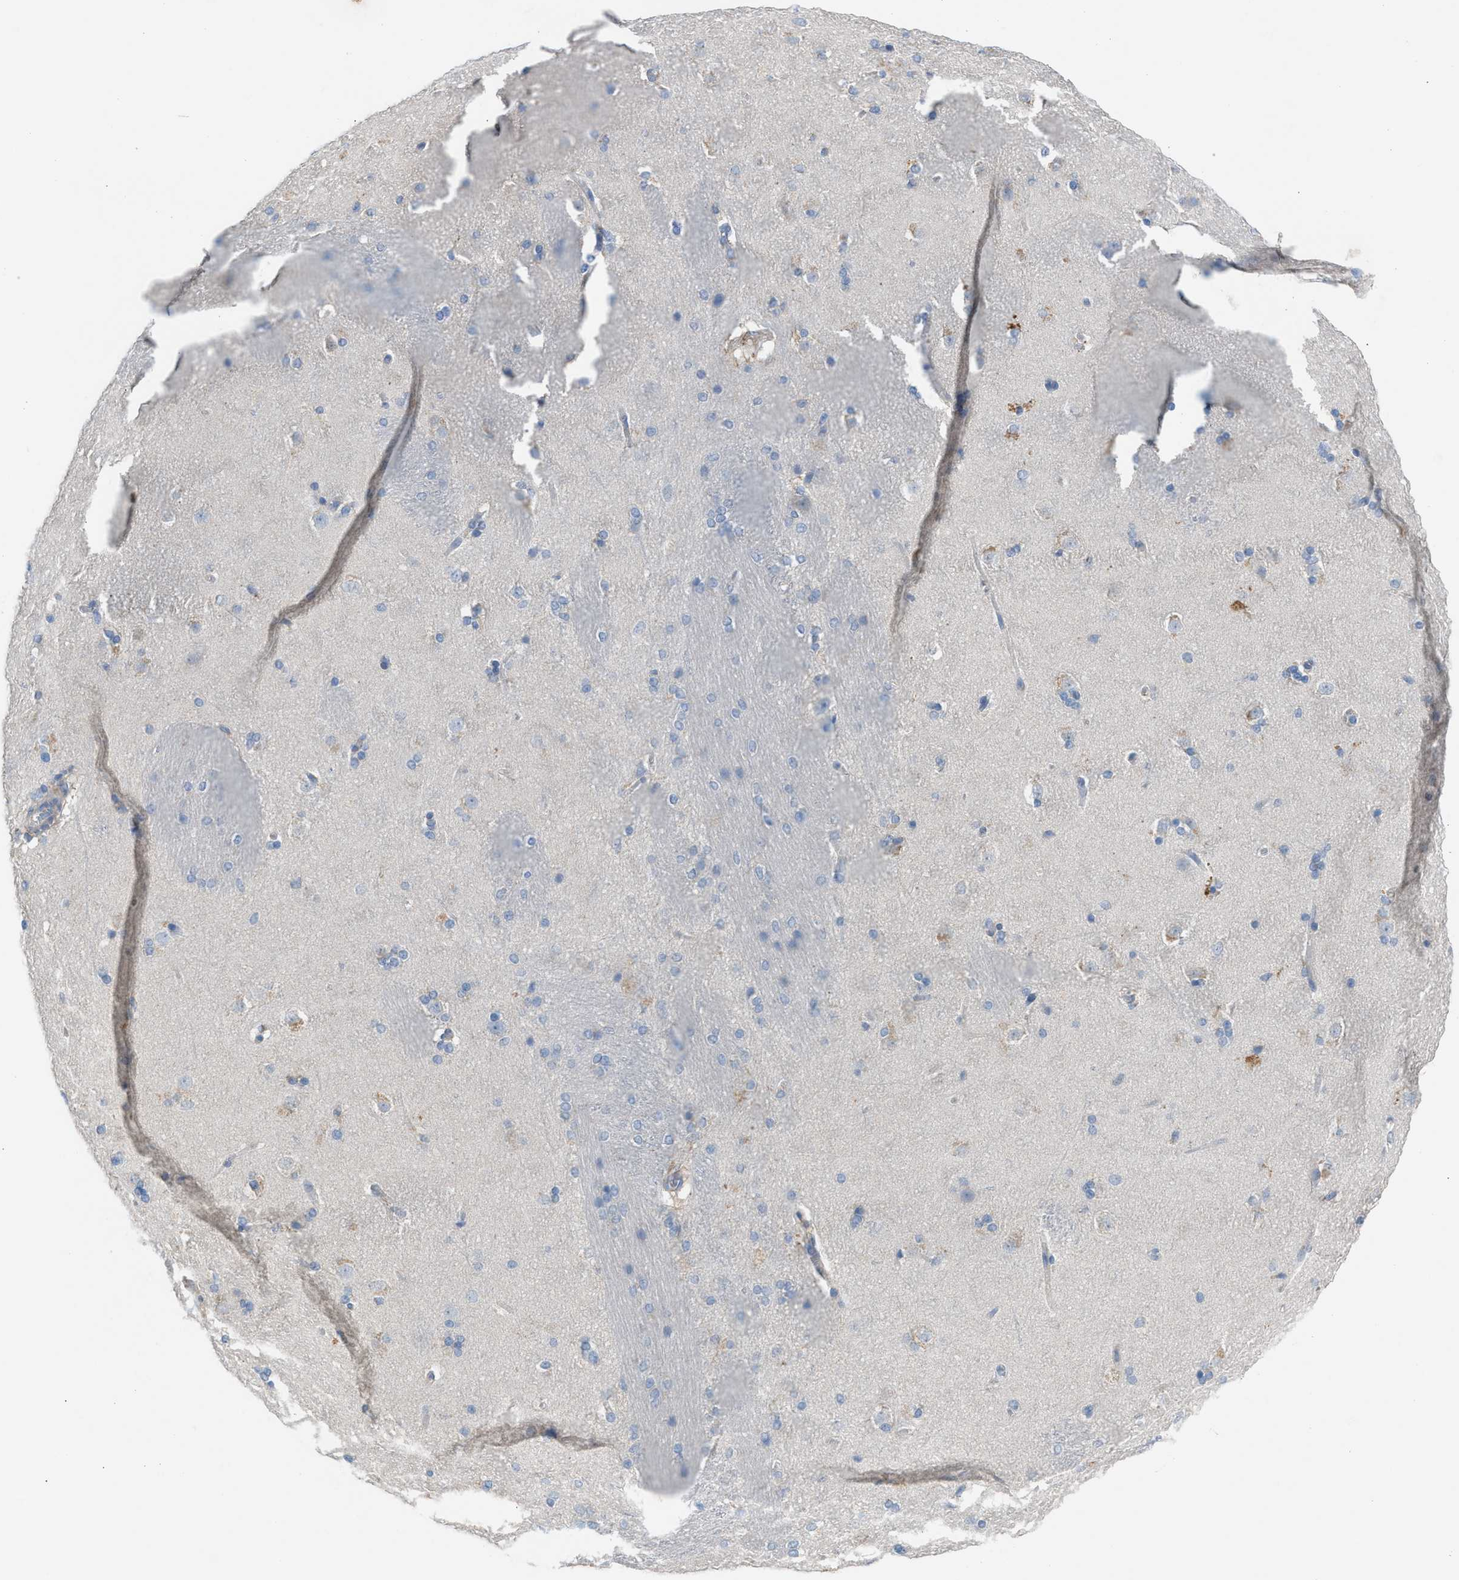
{"staining": {"intensity": "negative", "quantity": "none", "location": "none"}, "tissue": "caudate", "cell_type": "Glial cells", "image_type": "normal", "snomed": [{"axis": "morphology", "description": "Normal tissue, NOS"}, {"axis": "topography", "description": "Lateral ventricle wall"}], "caption": "IHC micrograph of normal caudate: human caudate stained with DAB (3,3'-diaminobenzidine) demonstrates no significant protein expression in glial cells.", "gene": "AOAH", "patient": {"sex": "female", "age": 19}}